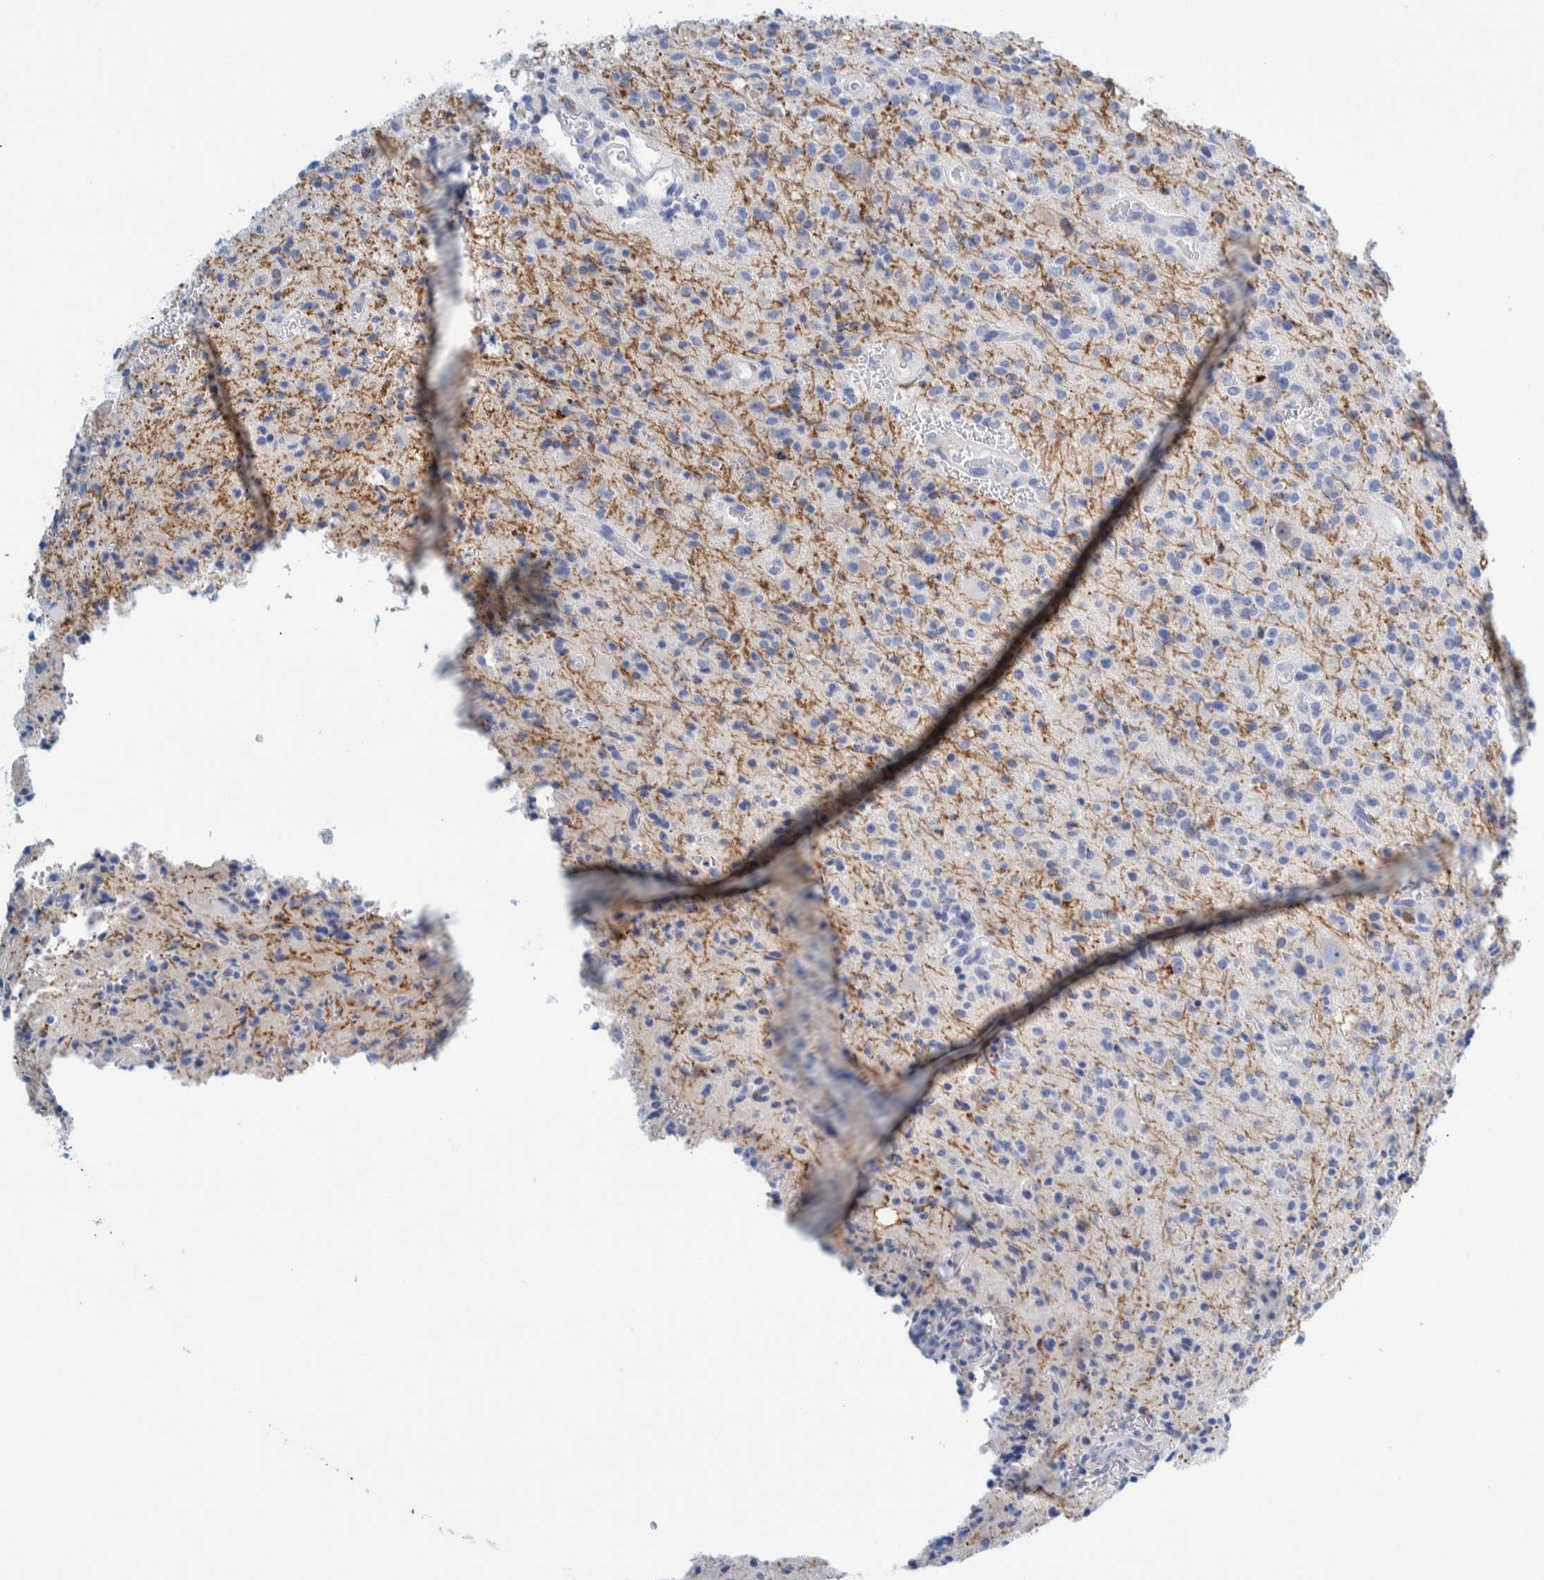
{"staining": {"intensity": "negative", "quantity": "none", "location": "none"}, "tissue": "glioma", "cell_type": "Tumor cells", "image_type": "cancer", "snomed": [{"axis": "morphology", "description": "Glioma, malignant, High grade"}, {"axis": "topography", "description": "Brain"}], "caption": "This is an immunohistochemistry image of glioma. There is no staining in tumor cells.", "gene": "MOG", "patient": {"sex": "male", "age": 34}}